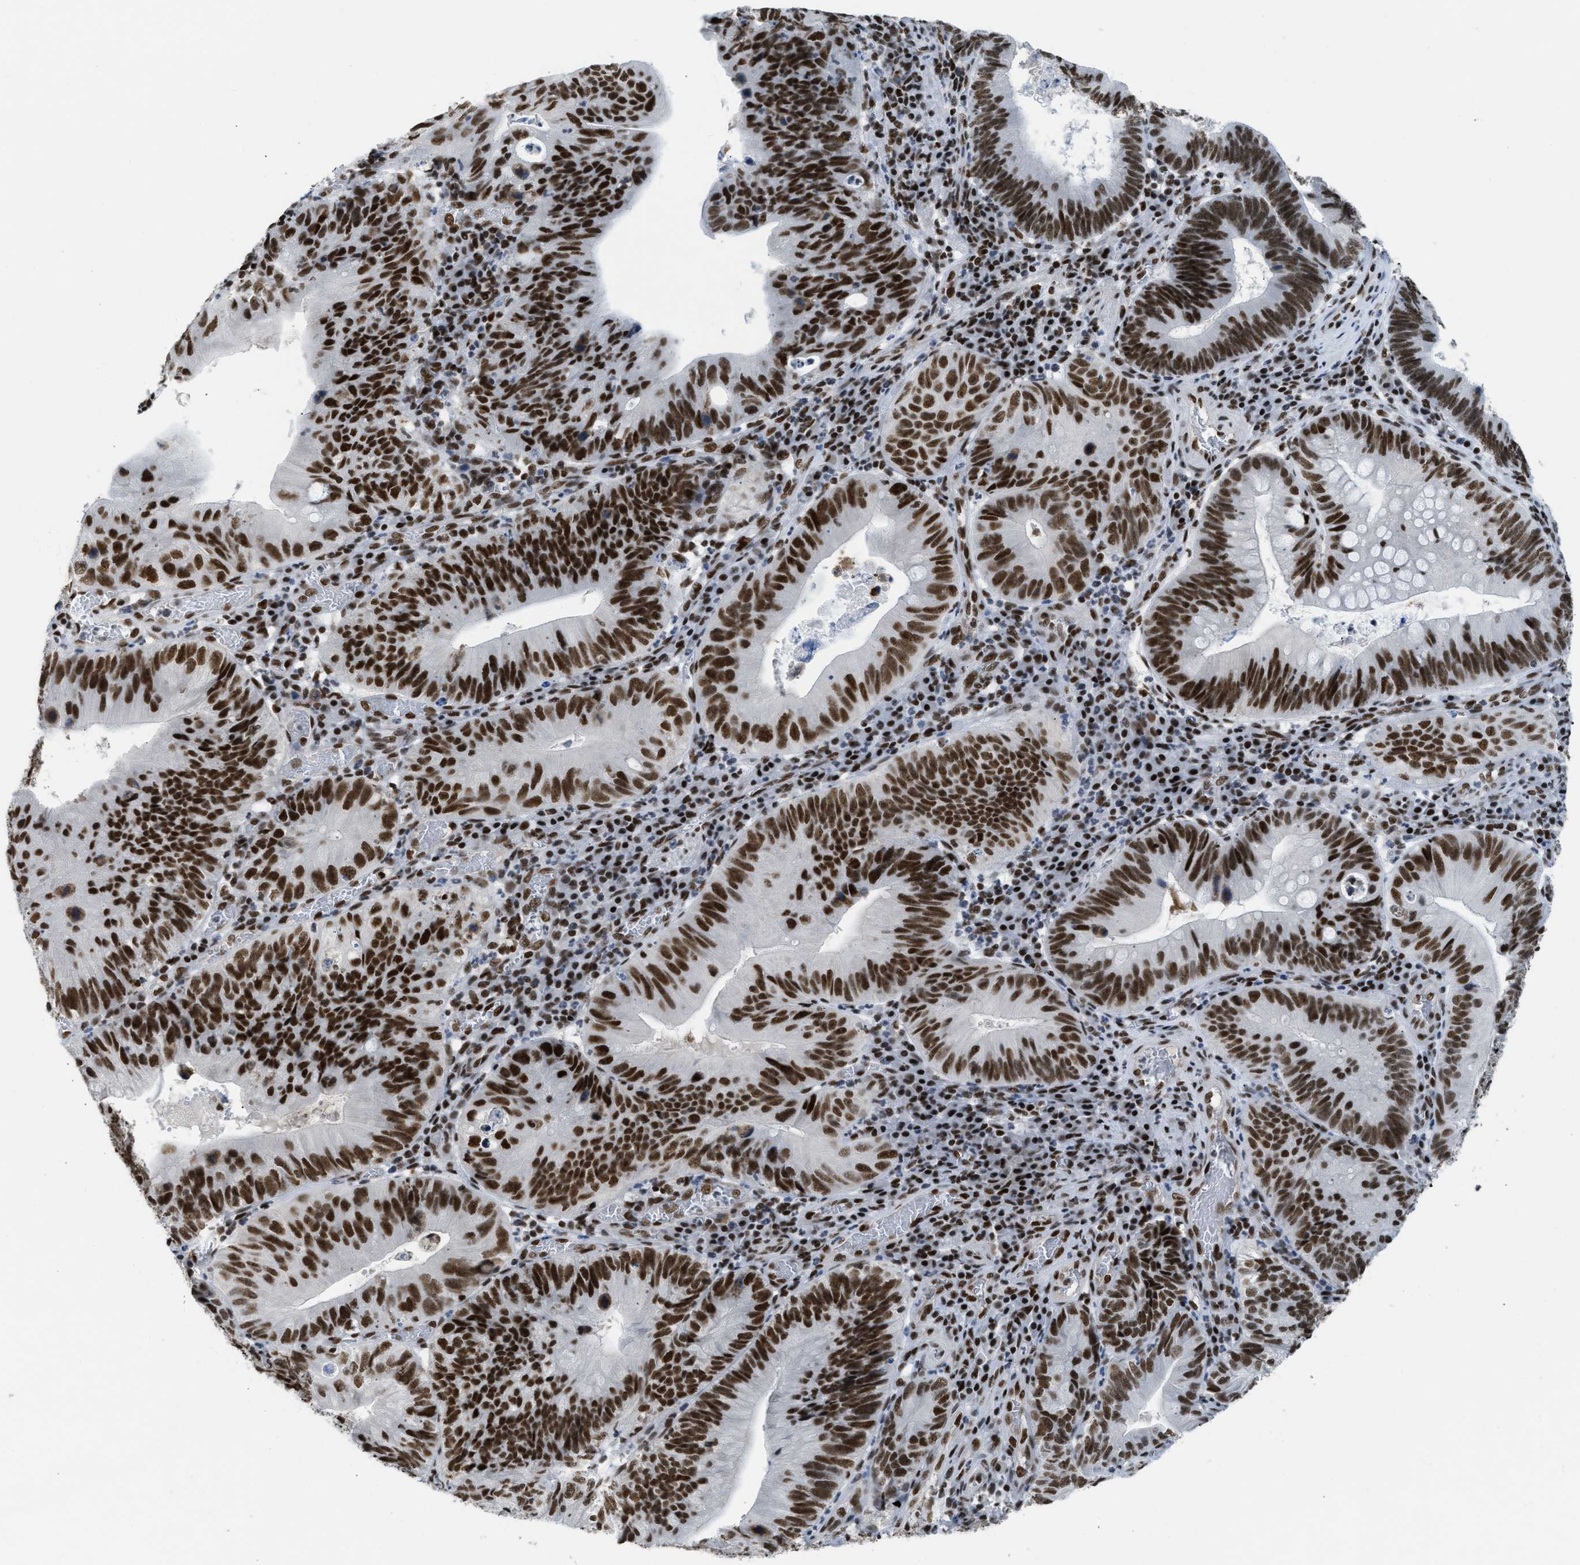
{"staining": {"intensity": "strong", "quantity": ">75%", "location": "nuclear"}, "tissue": "stomach cancer", "cell_type": "Tumor cells", "image_type": "cancer", "snomed": [{"axis": "morphology", "description": "Adenocarcinoma, NOS"}, {"axis": "topography", "description": "Stomach"}], "caption": "IHC photomicrograph of neoplastic tissue: stomach adenocarcinoma stained using immunohistochemistry exhibits high levels of strong protein expression localized specifically in the nuclear of tumor cells, appearing as a nuclear brown color.", "gene": "SCAF4", "patient": {"sex": "male", "age": 59}}